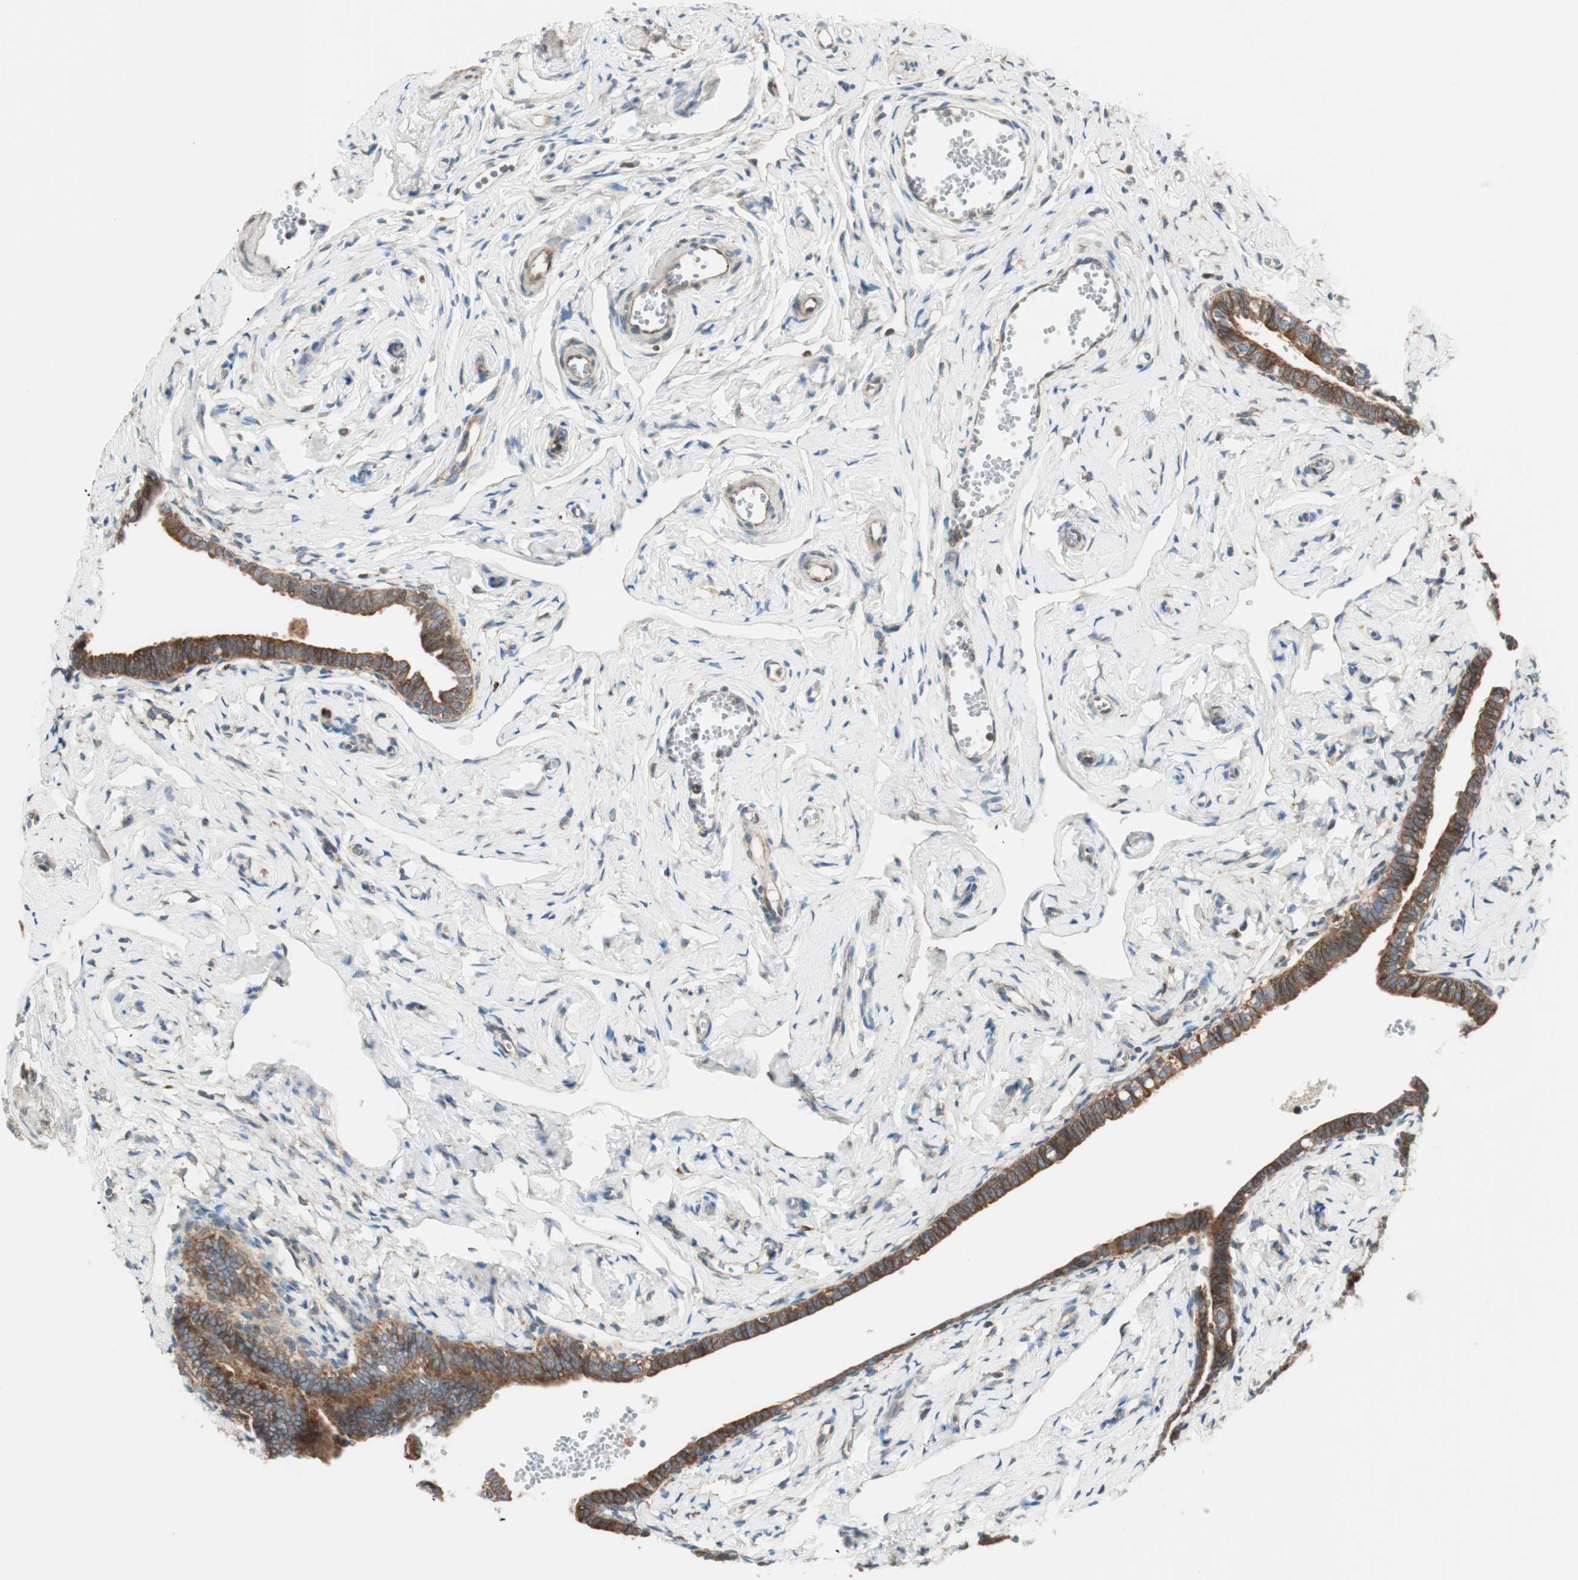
{"staining": {"intensity": "moderate", "quantity": ">75%", "location": "cytoplasmic/membranous"}, "tissue": "fallopian tube", "cell_type": "Glandular cells", "image_type": "normal", "snomed": [{"axis": "morphology", "description": "Normal tissue, NOS"}, {"axis": "topography", "description": "Fallopian tube"}], "caption": "Immunohistochemical staining of benign human fallopian tube exhibits moderate cytoplasmic/membranous protein staining in approximately >75% of glandular cells. (Brightfield microscopy of DAB IHC at high magnification).", "gene": "RAB5A", "patient": {"sex": "female", "age": 71}}